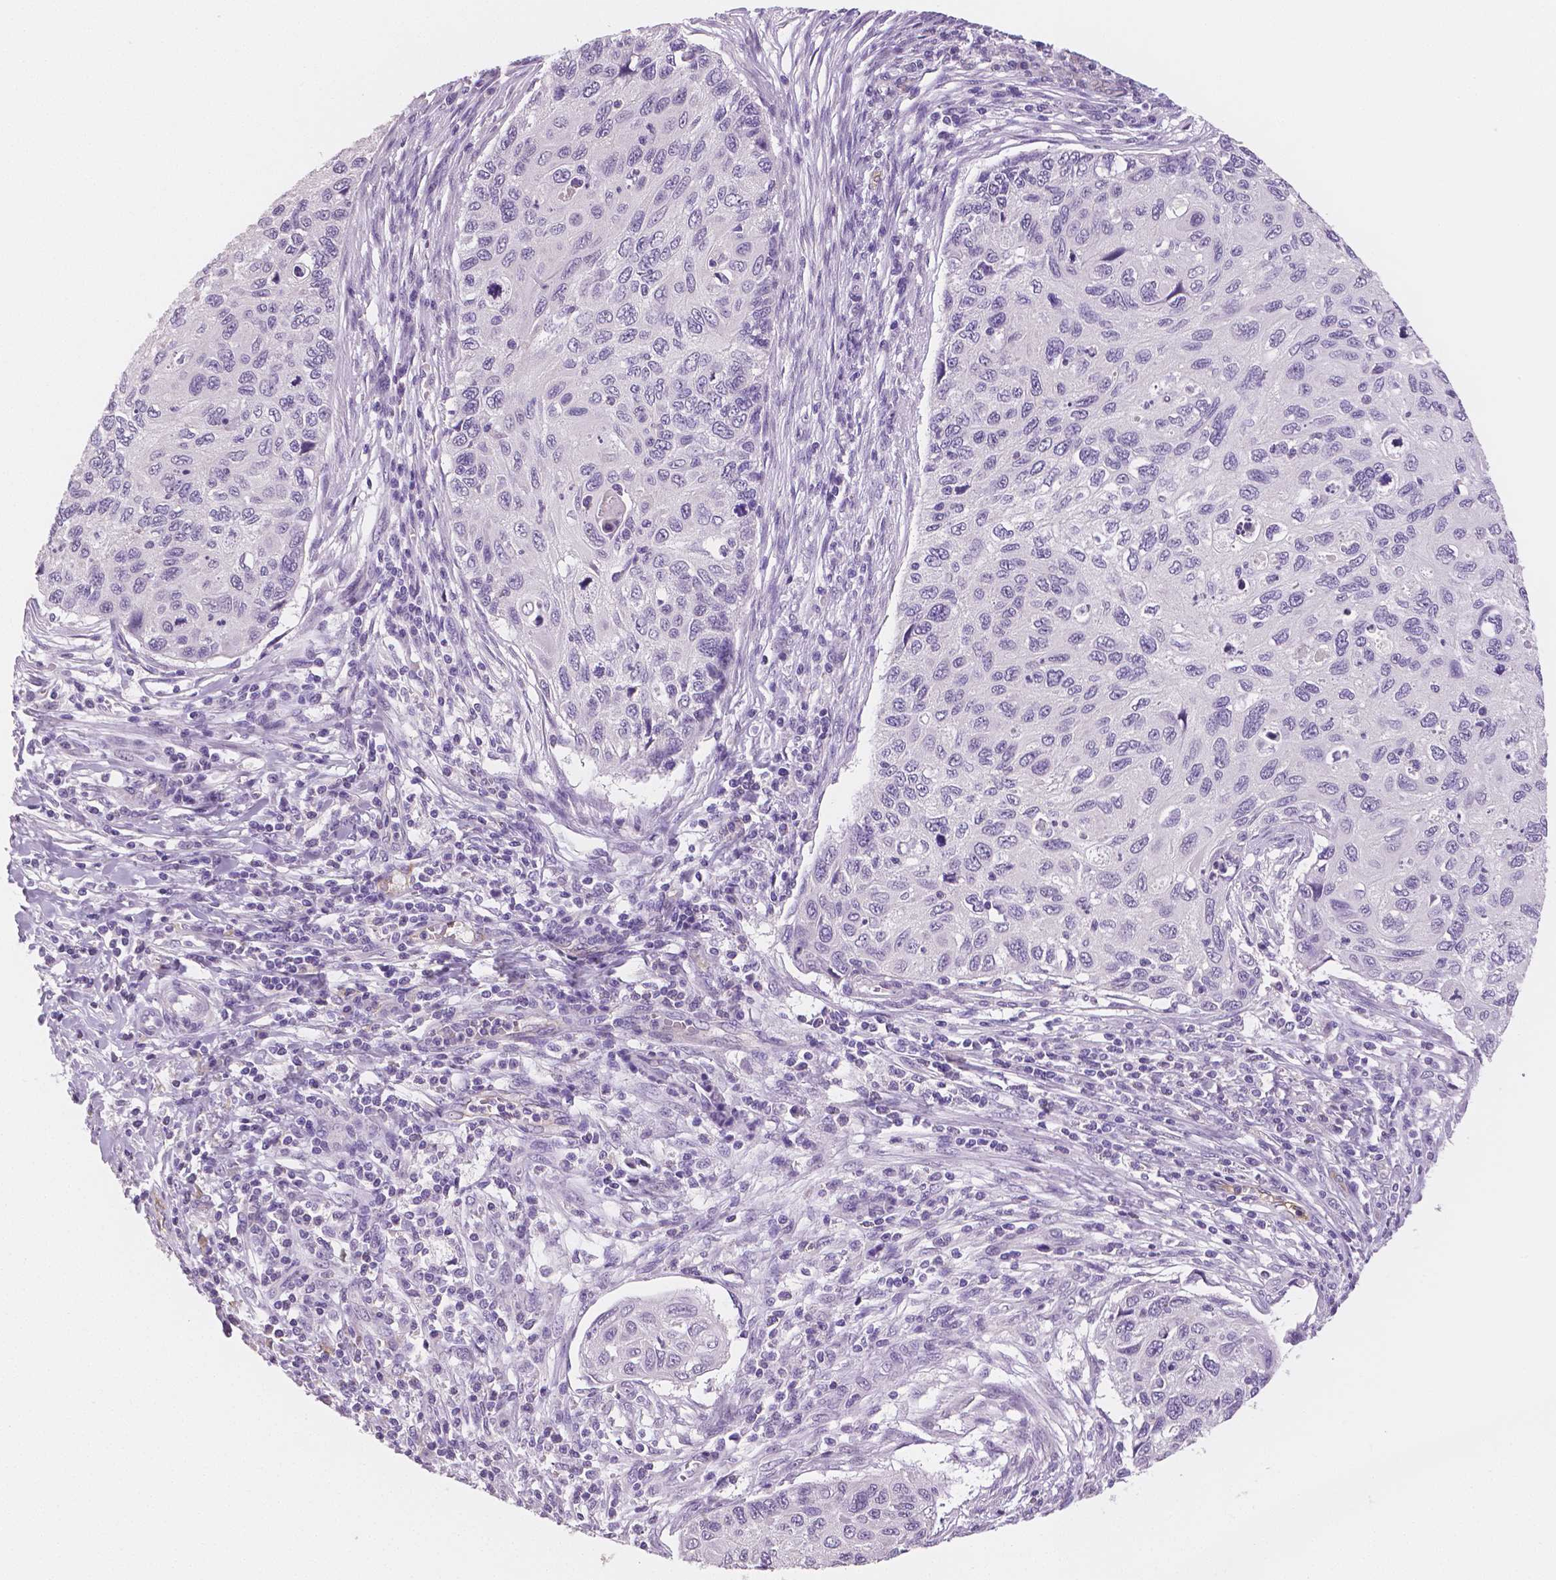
{"staining": {"intensity": "negative", "quantity": "none", "location": "none"}, "tissue": "cervical cancer", "cell_type": "Tumor cells", "image_type": "cancer", "snomed": [{"axis": "morphology", "description": "Squamous cell carcinoma, NOS"}, {"axis": "topography", "description": "Cervix"}], "caption": "High power microscopy micrograph of an IHC histopathology image of cervical cancer, revealing no significant positivity in tumor cells. The staining was performed using DAB (3,3'-diaminobenzidine) to visualize the protein expression in brown, while the nuclei were stained in blue with hematoxylin (Magnification: 20x).", "gene": "TSPAN7", "patient": {"sex": "female", "age": 70}}